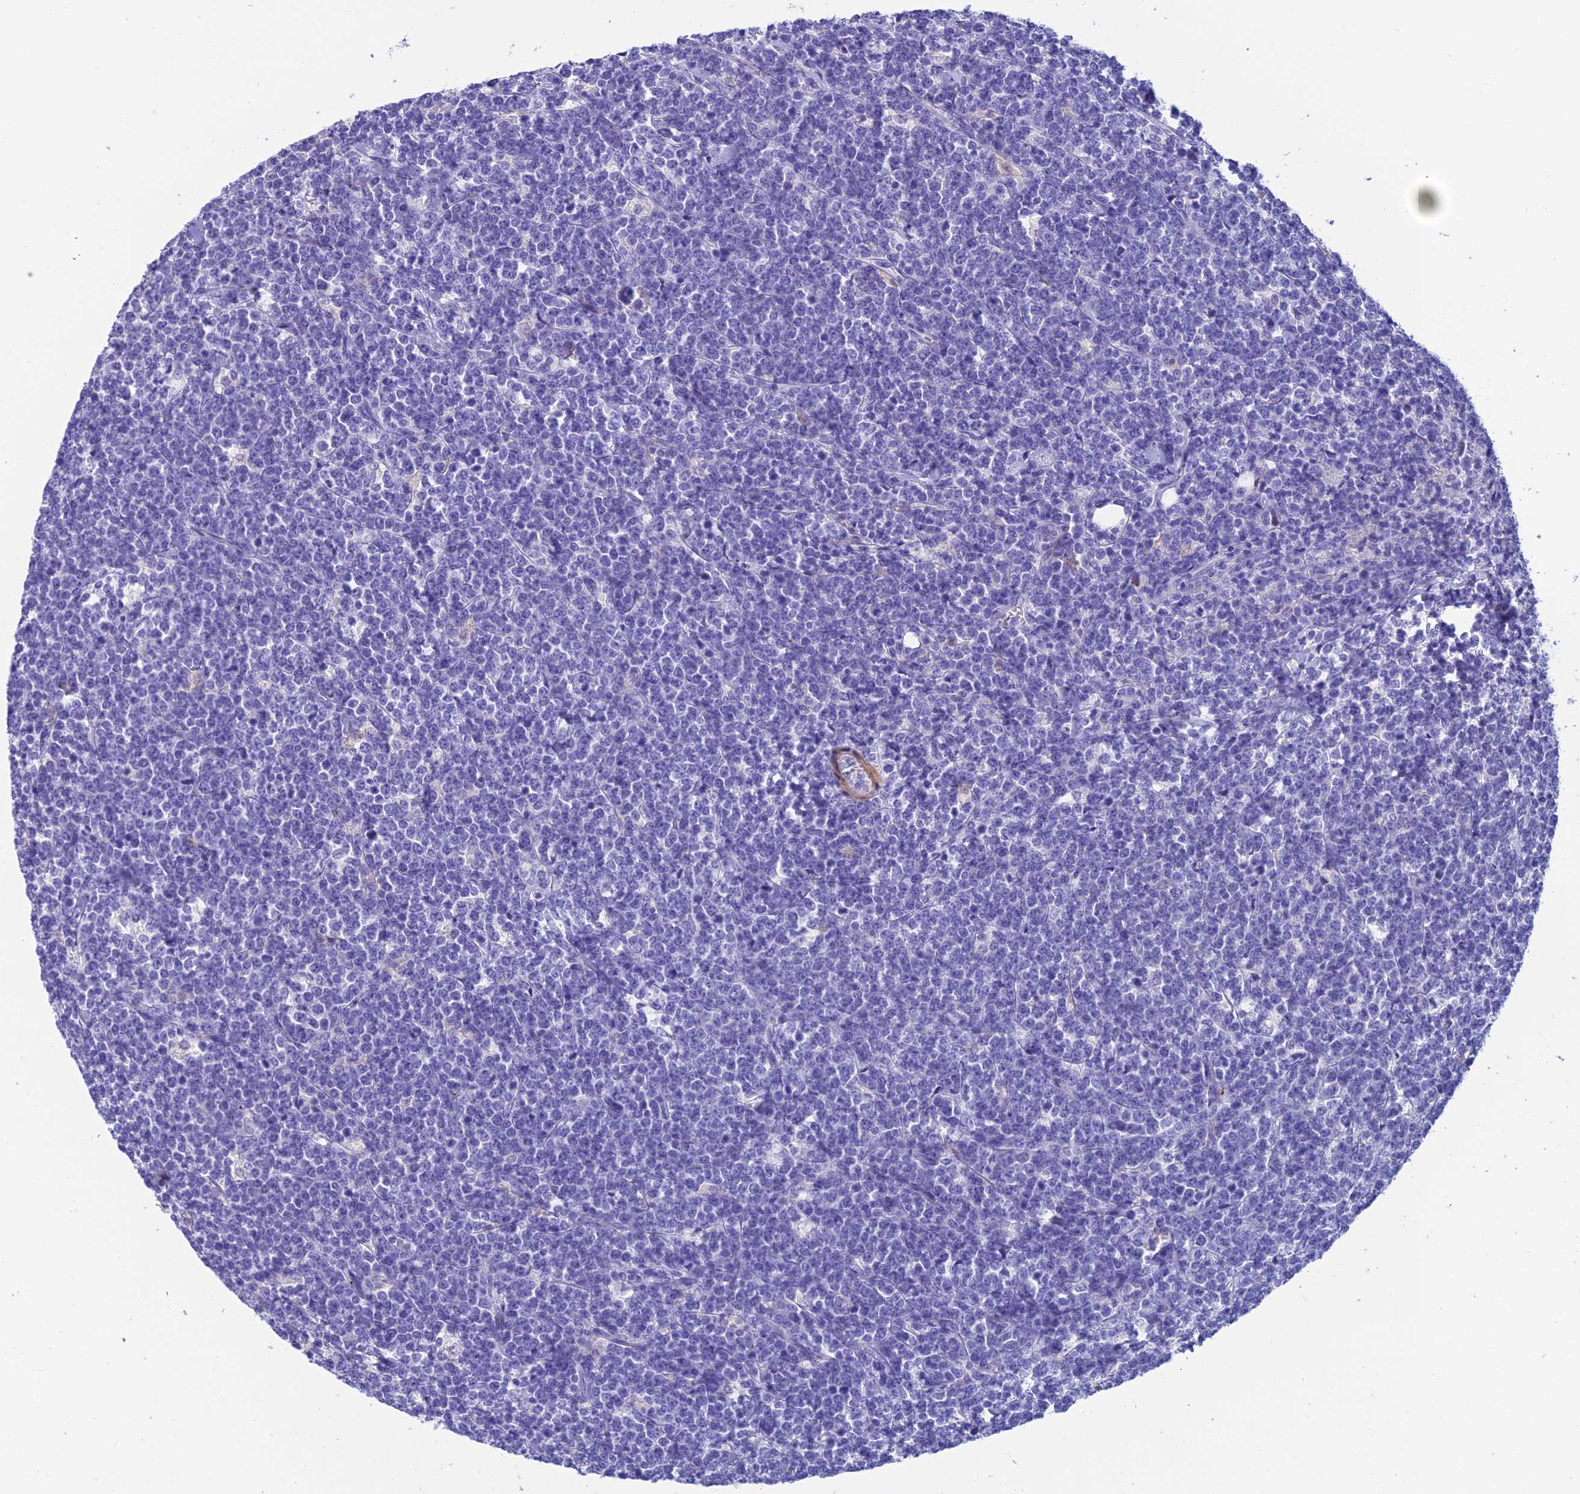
{"staining": {"intensity": "negative", "quantity": "none", "location": "none"}, "tissue": "lymphoma", "cell_type": "Tumor cells", "image_type": "cancer", "snomed": [{"axis": "morphology", "description": "Malignant lymphoma, non-Hodgkin's type, High grade"}, {"axis": "topography", "description": "Small intestine"}], "caption": "Micrograph shows no protein positivity in tumor cells of malignant lymphoma, non-Hodgkin's type (high-grade) tissue. (DAB (3,3'-diaminobenzidine) IHC, high magnification).", "gene": "GNG11", "patient": {"sex": "male", "age": 8}}